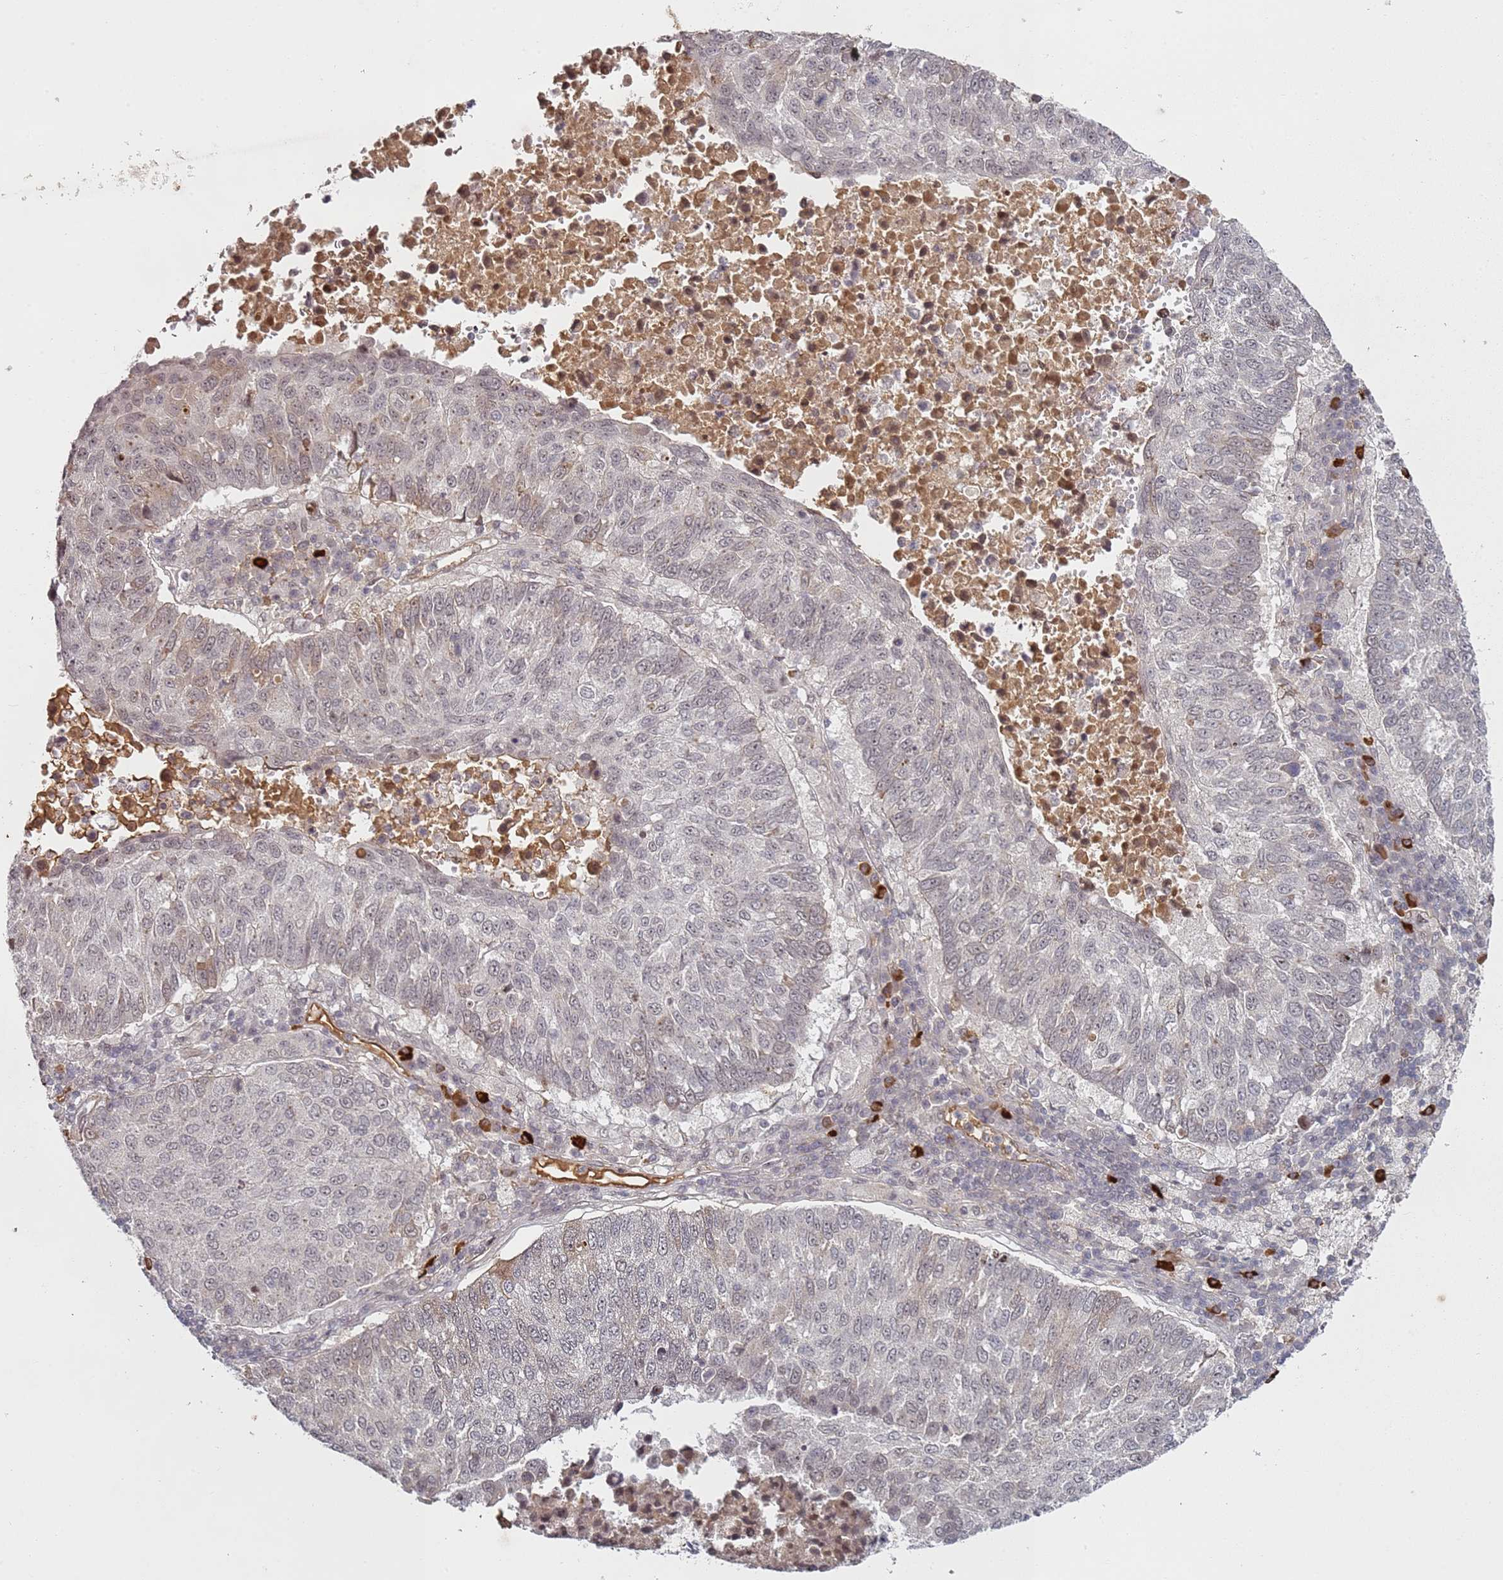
{"staining": {"intensity": "weak", "quantity": "25%-75%", "location": "nuclear"}, "tissue": "lung cancer", "cell_type": "Tumor cells", "image_type": "cancer", "snomed": [{"axis": "morphology", "description": "Squamous cell carcinoma, NOS"}, {"axis": "topography", "description": "Lung"}], "caption": "An immunohistochemistry (IHC) micrograph of tumor tissue is shown. Protein staining in brown highlights weak nuclear positivity in lung squamous cell carcinoma within tumor cells. The staining was performed using DAB (3,3'-diaminobenzidine) to visualize the protein expression in brown, while the nuclei were stained in blue with hematoxylin (Magnification: 20x).", "gene": "ATF6B", "patient": {"sex": "male", "age": 73}}